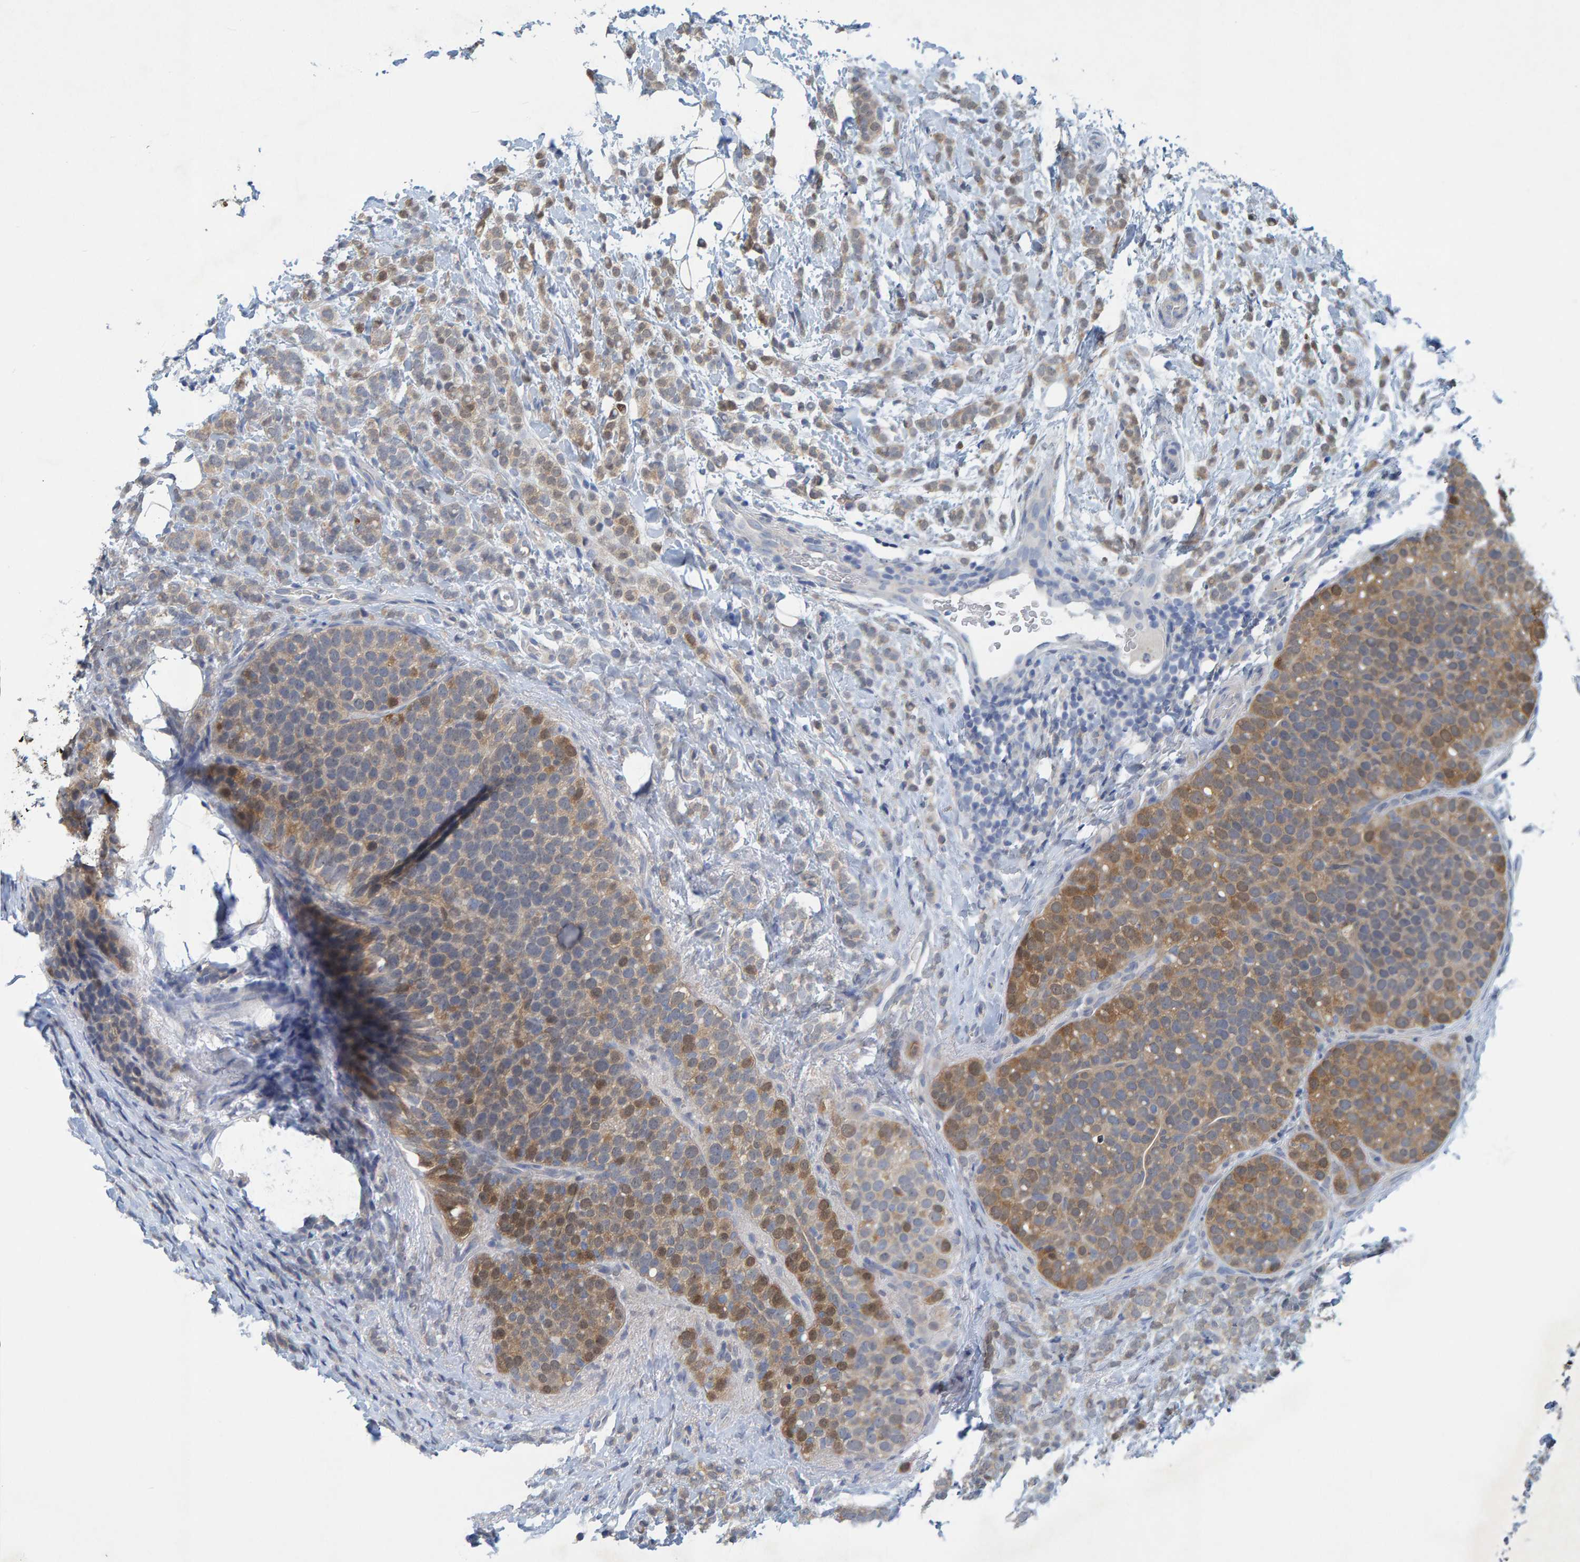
{"staining": {"intensity": "negative", "quantity": "none", "location": "none"}, "tissue": "breast cancer", "cell_type": "Tumor cells", "image_type": "cancer", "snomed": [{"axis": "morphology", "description": "Lobular carcinoma"}, {"axis": "topography", "description": "Breast"}], "caption": "IHC micrograph of human breast cancer stained for a protein (brown), which shows no staining in tumor cells. (IHC, brightfield microscopy, high magnification).", "gene": "ALAD", "patient": {"sex": "female", "age": 50}}